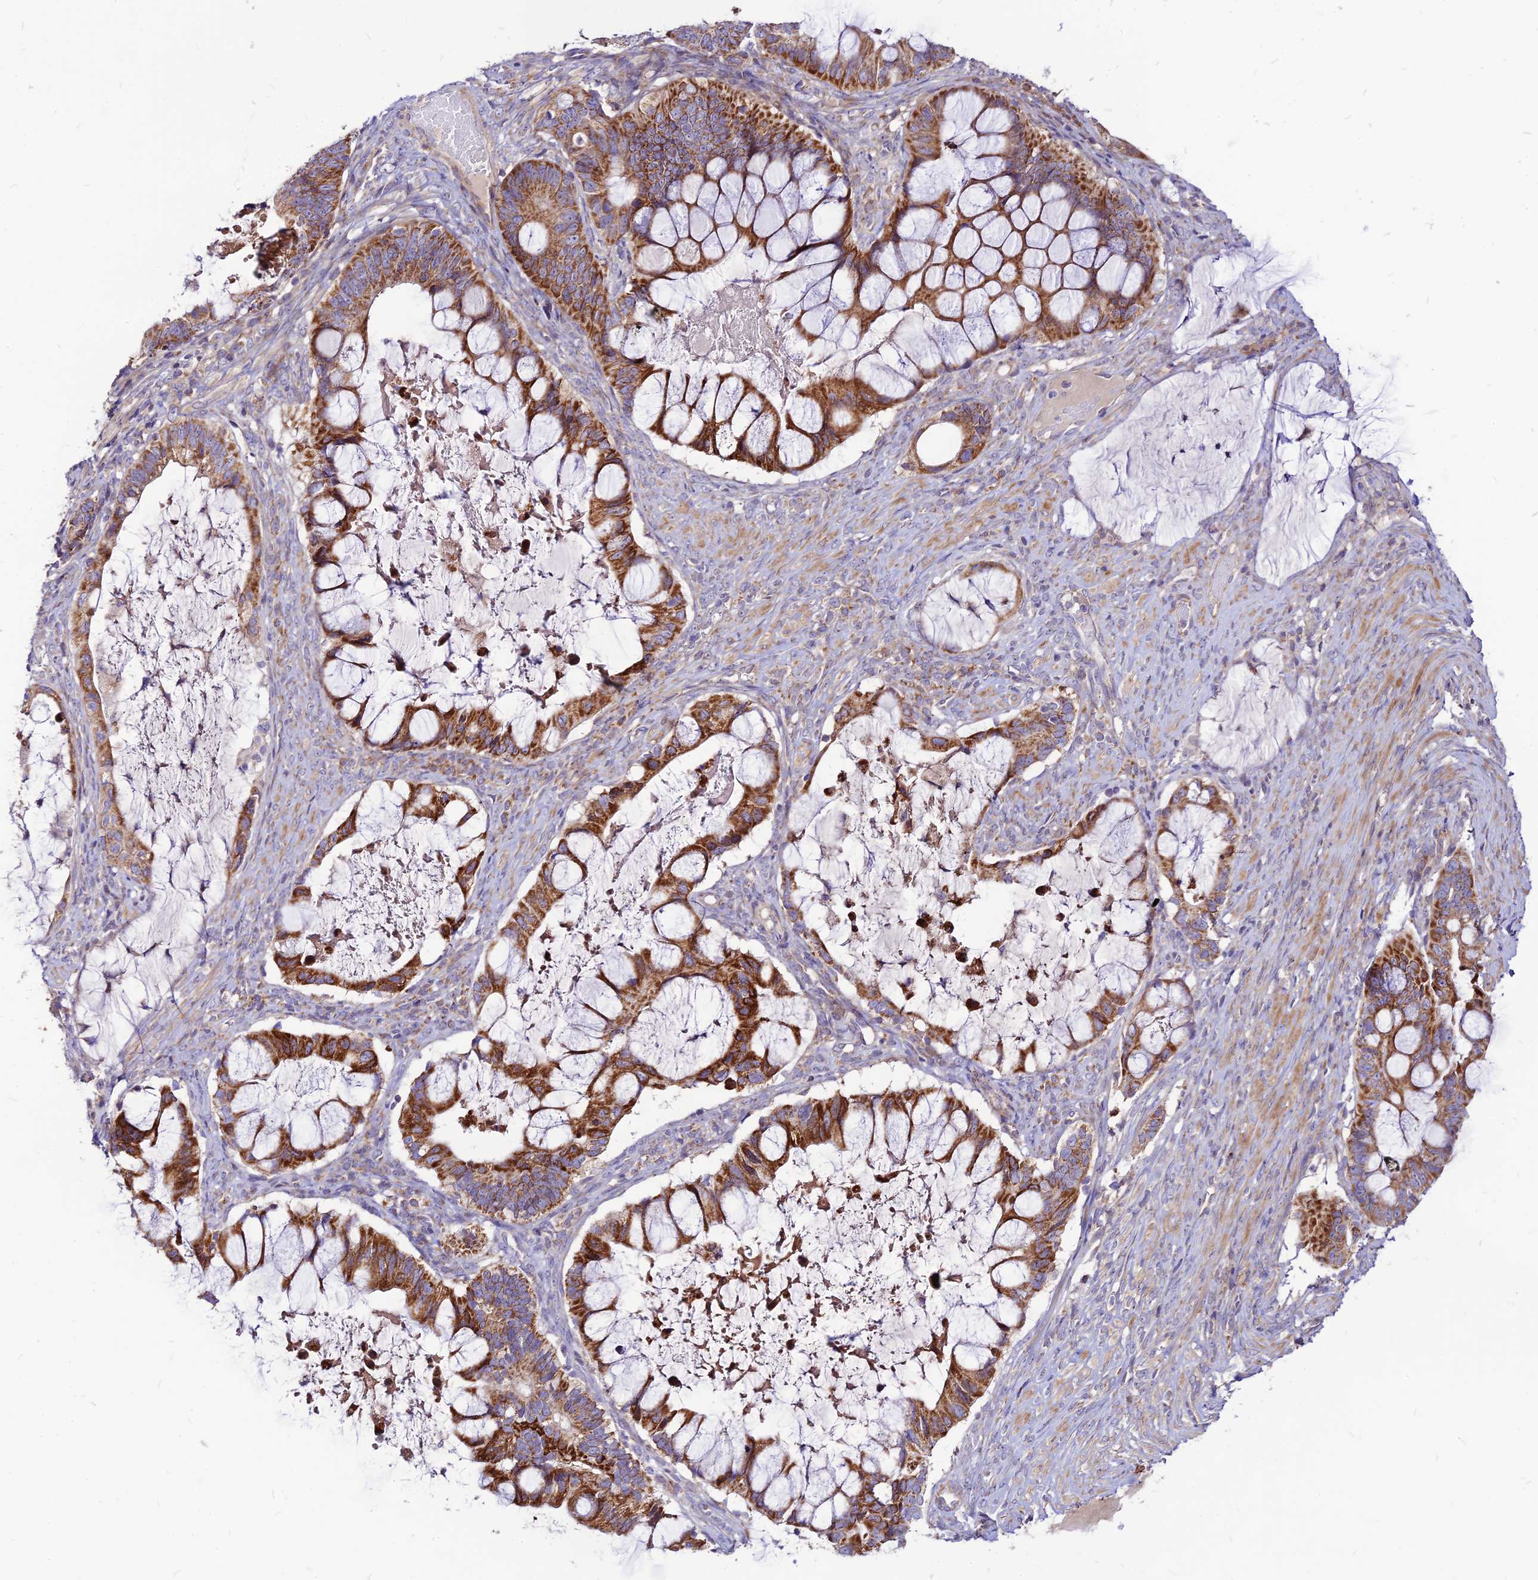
{"staining": {"intensity": "strong", "quantity": "25%-75%", "location": "cytoplasmic/membranous"}, "tissue": "ovarian cancer", "cell_type": "Tumor cells", "image_type": "cancer", "snomed": [{"axis": "morphology", "description": "Cystadenocarcinoma, mucinous, NOS"}, {"axis": "topography", "description": "Ovary"}], "caption": "Protein staining exhibits strong cytoplasmic/membranous staining in about 25%-75% of tumor cells in mucinous cystadenocarcinoma (ovarian).", "gene": "ECI1", "patient": {"sex": "female", "age": 61}}